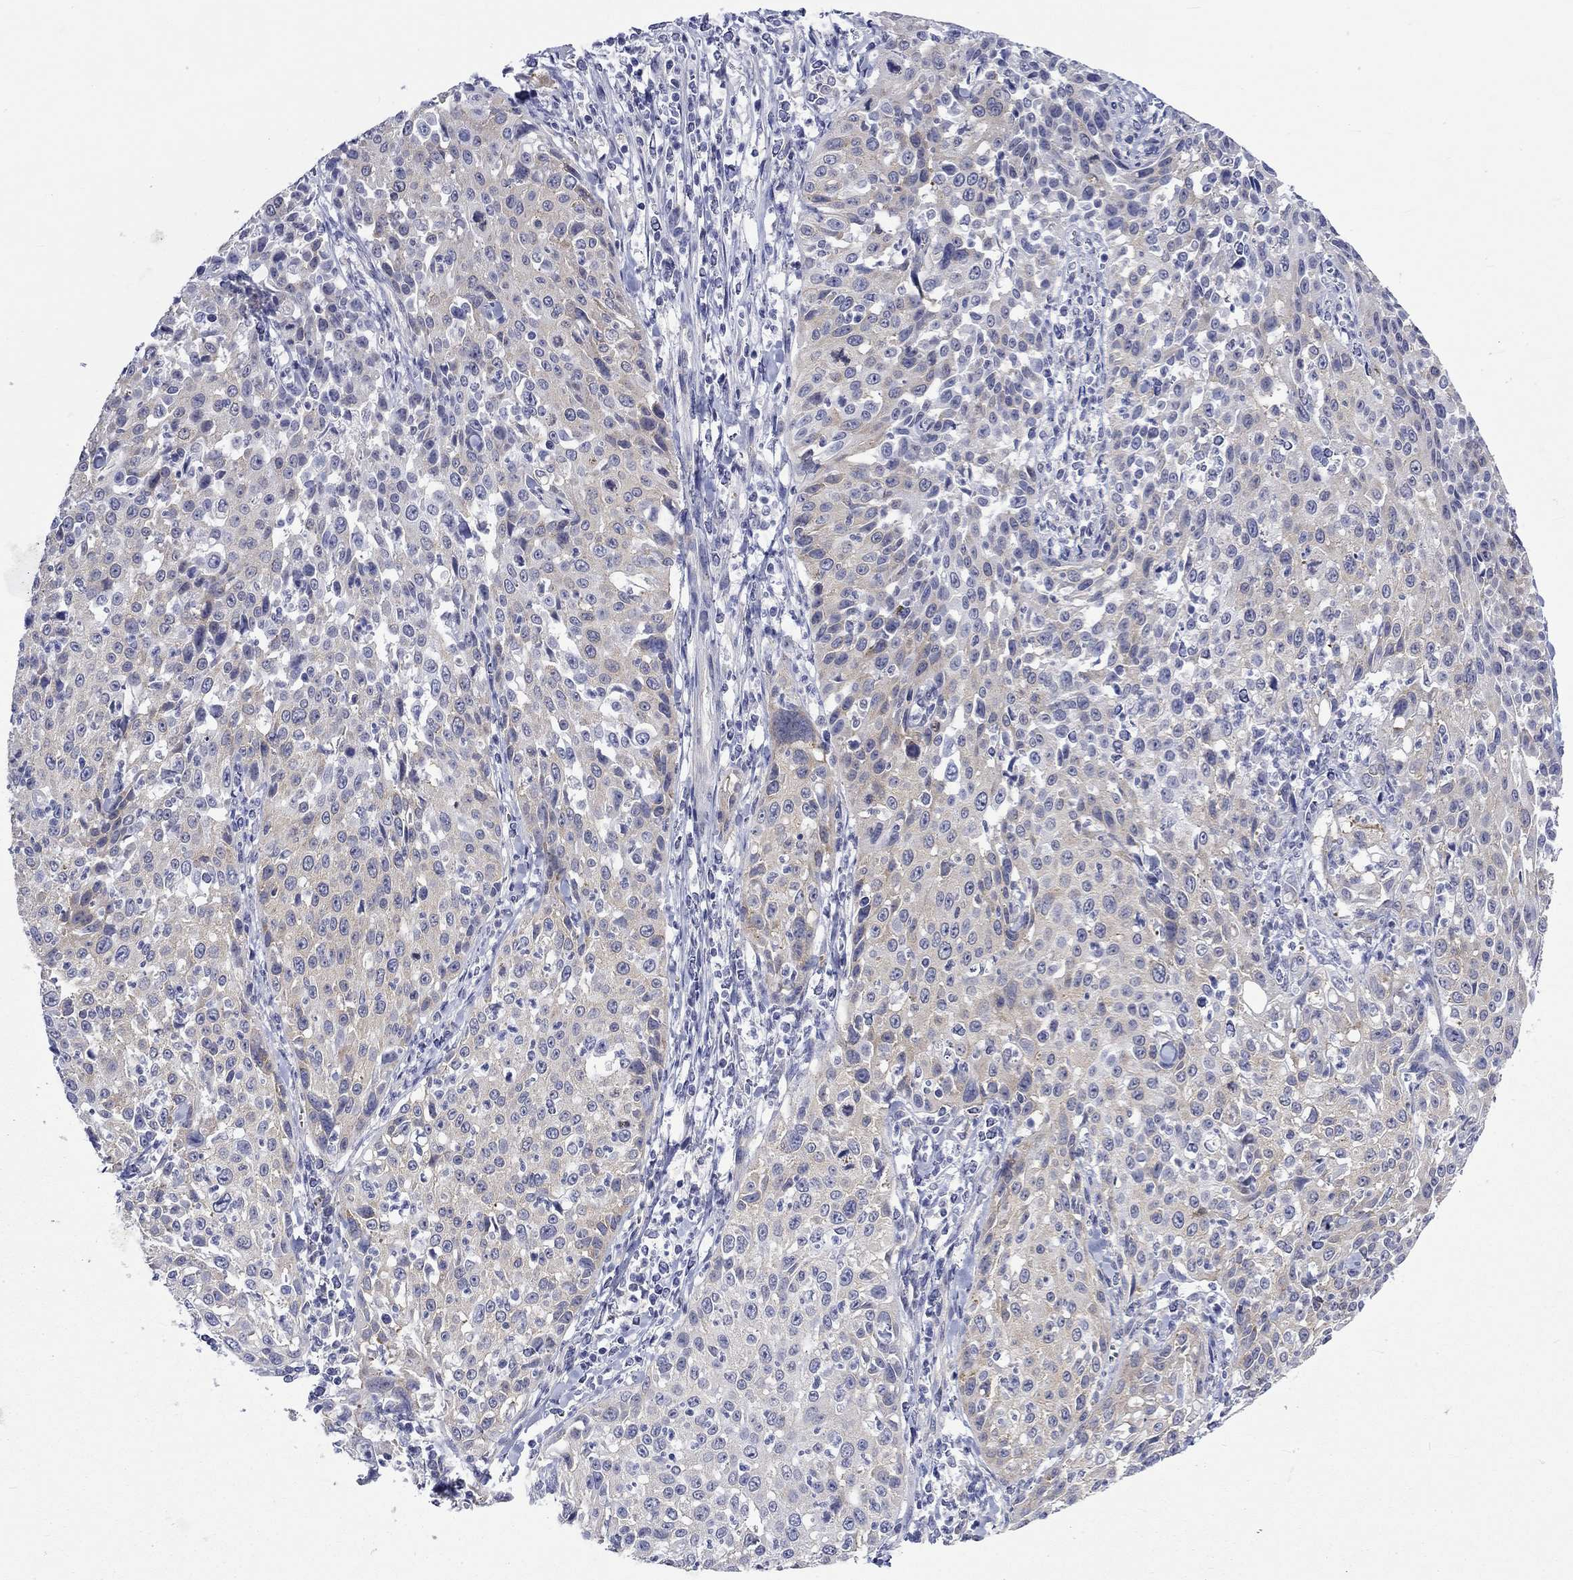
{"staining": {"intensity": "weak", "quantity": "25%-75%", "location": "cytoplasmic/membranous"}, "tissue": "cervical cancer", "cell_type": "Tumor cells", "image_type": "cancer", "snomed": [{"axis": "morphology", "description": "Squamous cell carcinoma, NOS"}, {"axis": "topography", "description": "Cervix"}], "caption": "Cervical cancer (squamous cell carcinoma) stained with immunohistochemistry shows weak cytoplasmic/membranous positivity in approximately 25%-75% of tumor cells.", "gene": "CERS1", "patient": {"sex": "female", "age": 26}}